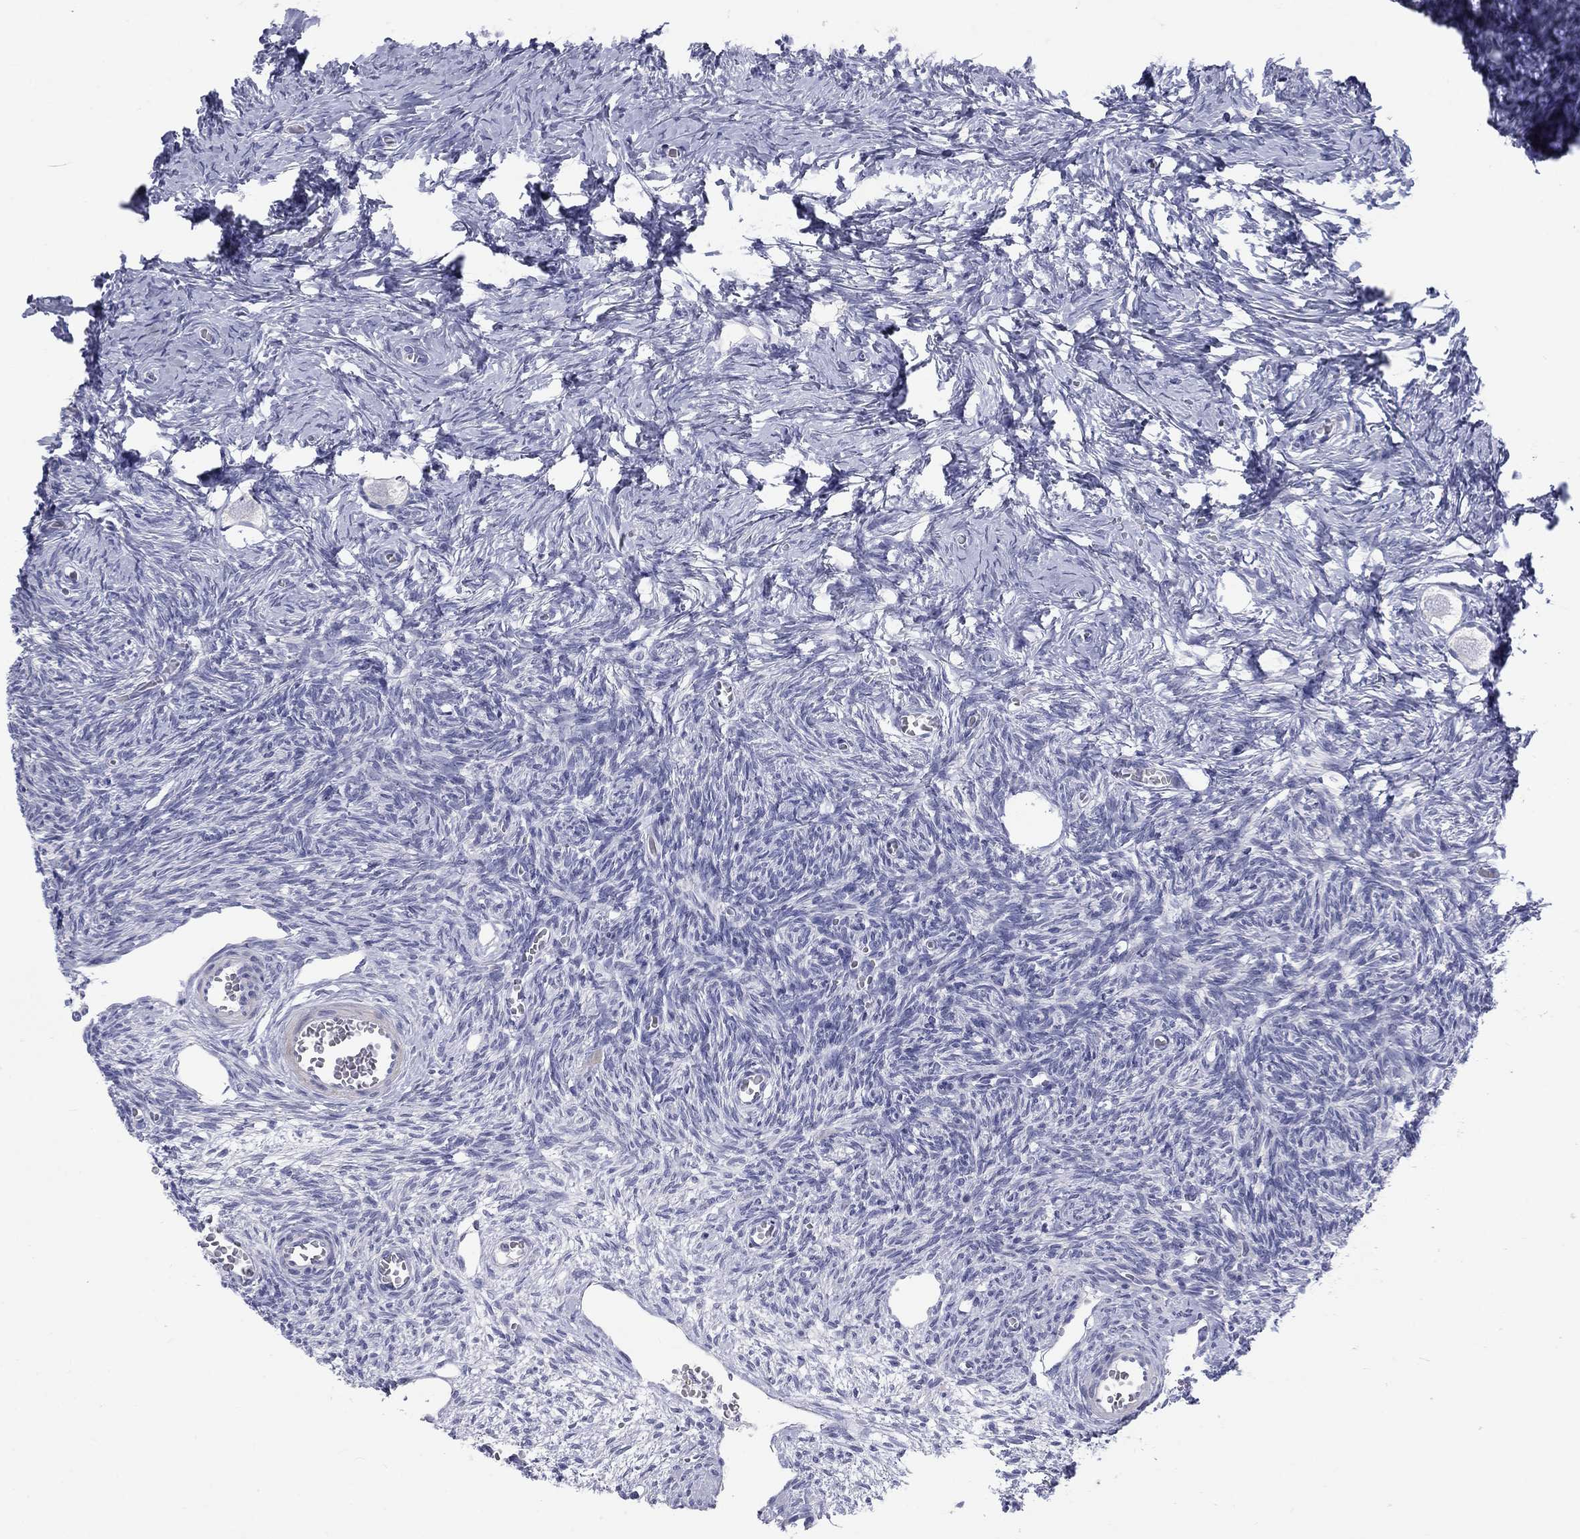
{"staining": {"intensity": "negative", "quantity": "none", "location": "none"}, "tissue": "ovary", "cell_type": "Follicle cells", "image_type": "normal", "snomed": [{"axis": "morphology", "description": "Normal tissue, NOS"}, {"axis": "topography", "description": "Ovary"}], "caption": "IHC image of benign human ovary stained for a protein (brown), which demonstrates no staining in follicle cells.", "gene": "CACNA1A", "patient": {"sex": "female", "age": 27}}